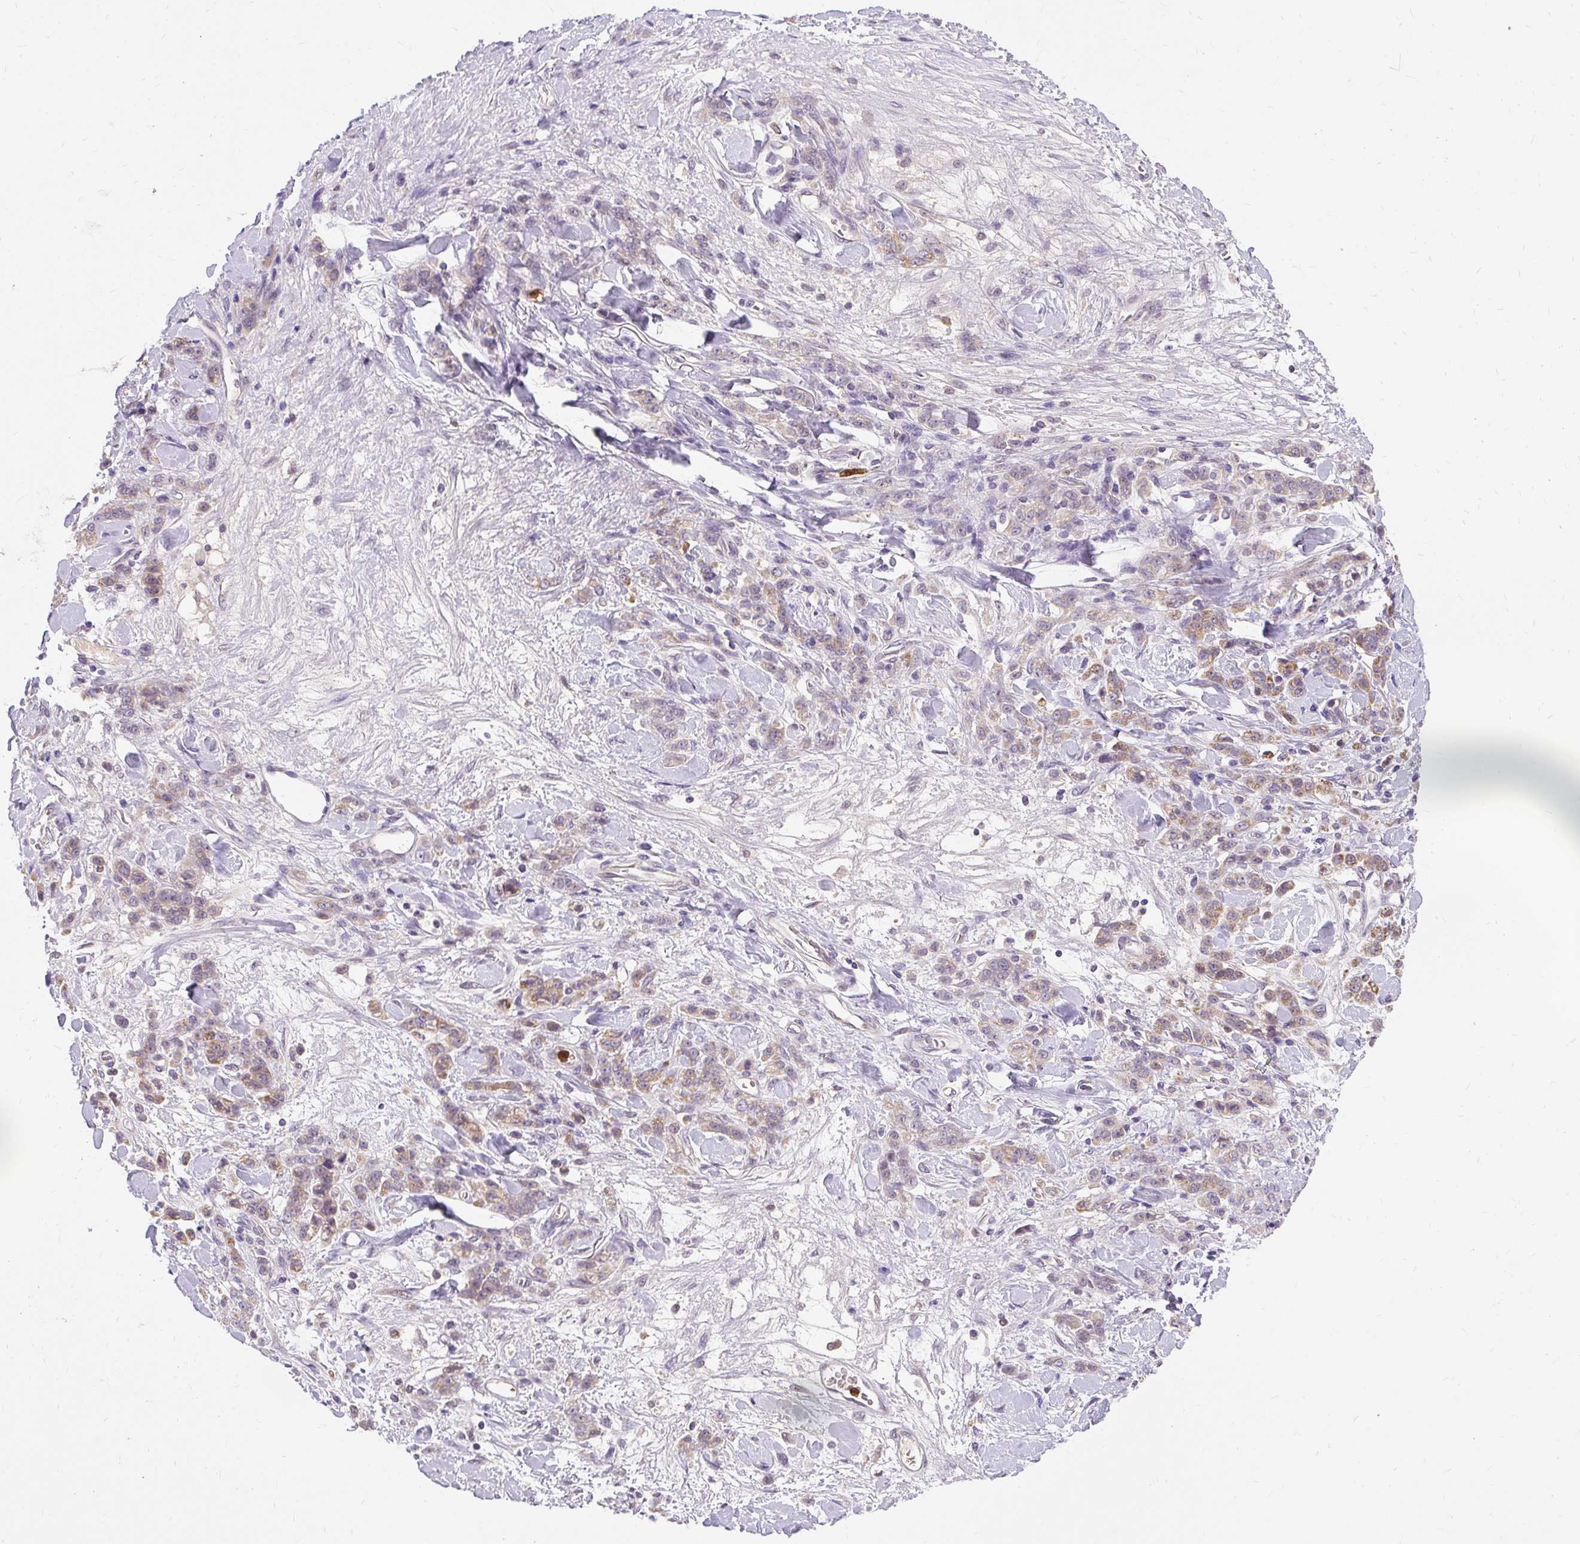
{"staining": {"intensity": "moderate", "quantity": ">75%", "location": "cytoplasmic/membranous"}, "tissue": "stomach cancer", "cell_type": "Tumor cells", "image_type": "cancer", "snomed": [{"axis": "morphology", "description": "Normal tissue, NOS"}, {"axis": "morphology", "description": "Adenocarcinoma, NOS"}, {"axis": "topography", "description": "Stomach"}], "caption": "Human adenocarcinoma (stomach) stained for a protein (brown) shows moderate cytoplasmic/membranous positive staining in approximately >75% of tumor cells.", "gene": "CTTNBP2", "patient": {"sex": "male", "age": 82}}